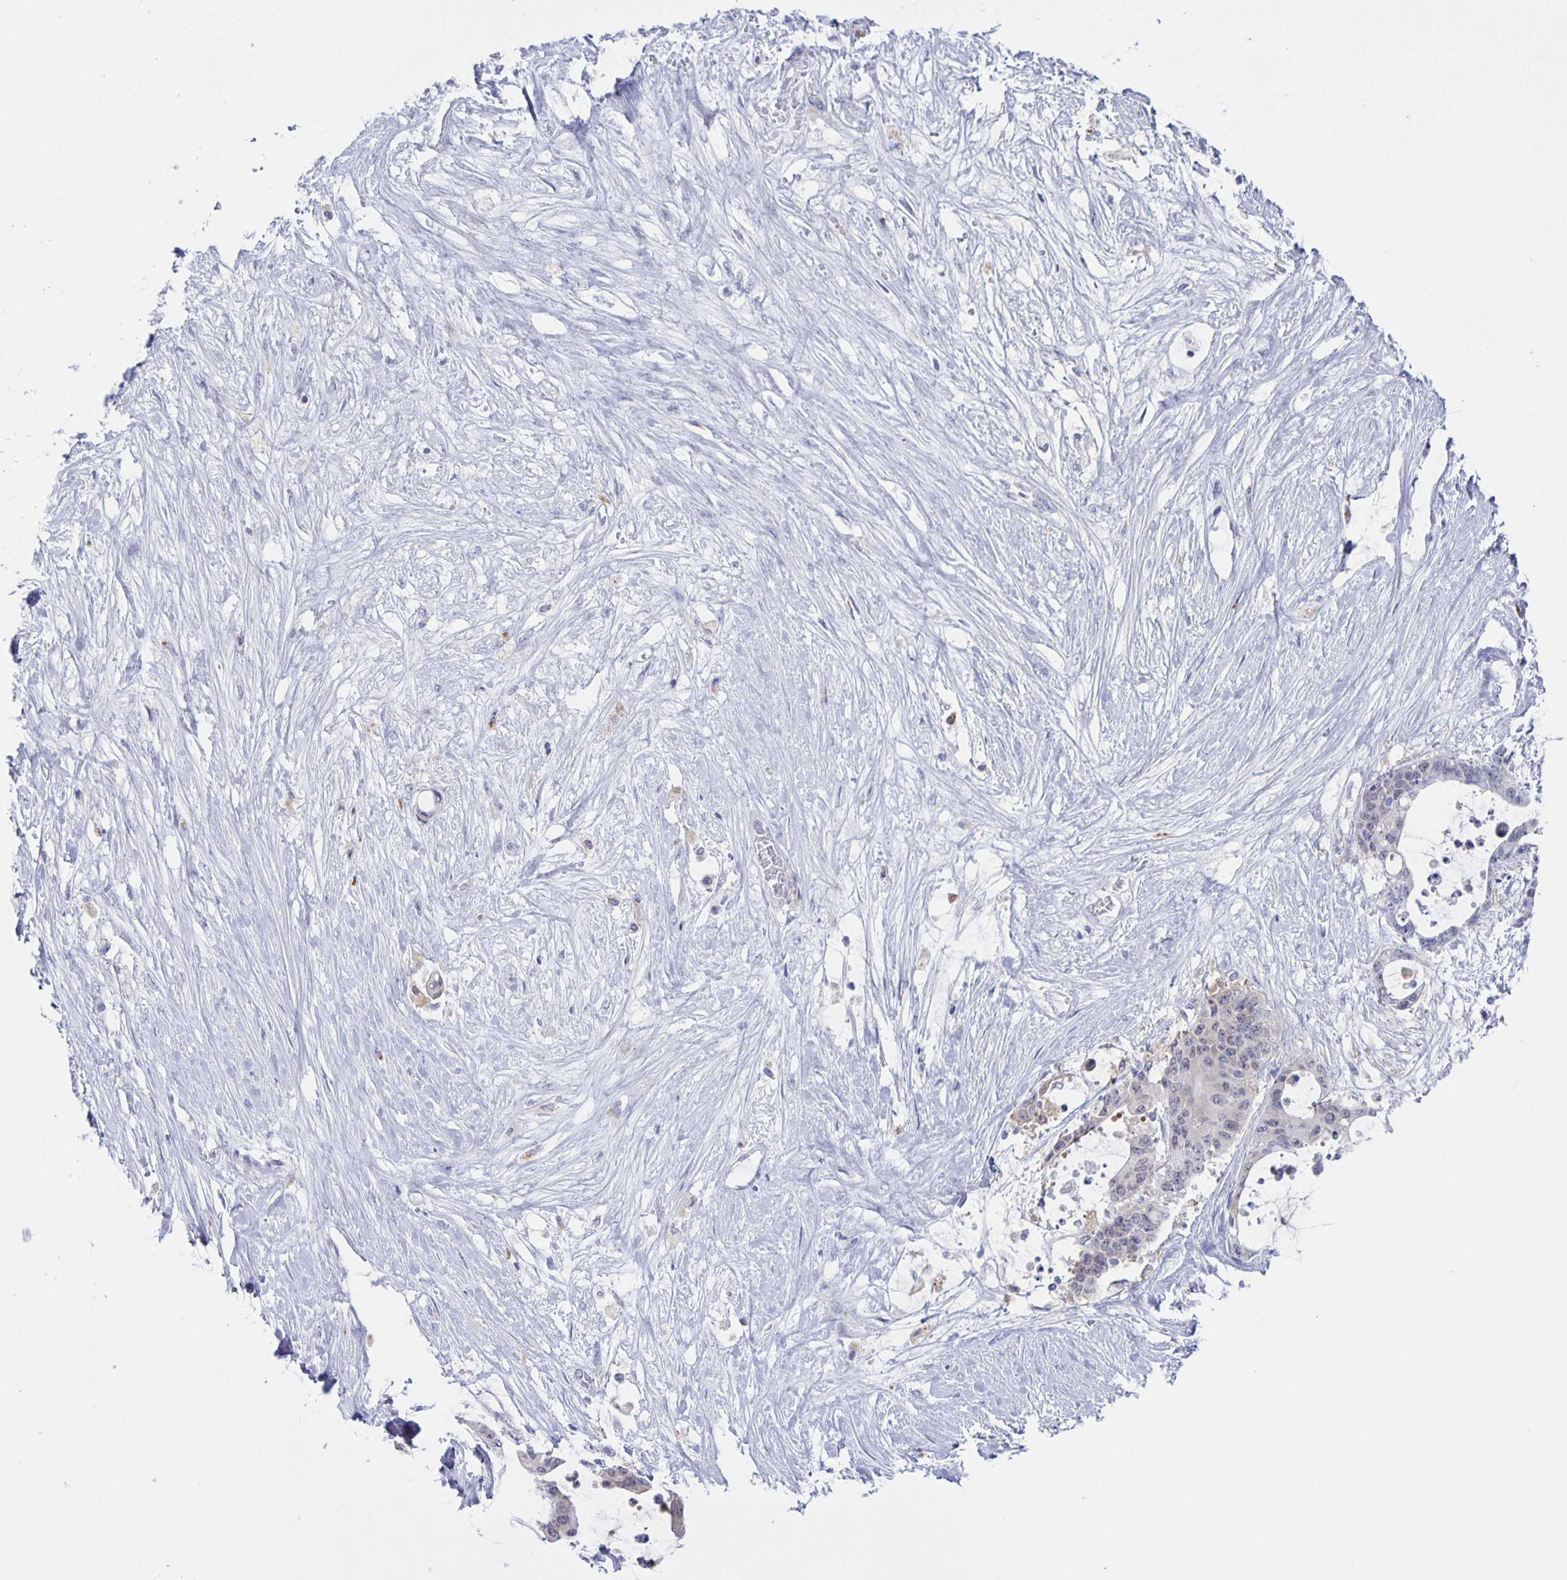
{"staining": {"intensity": "negative", "quantity": "none", "location": "none"}, "tissue": "liver cancer", "cell_type": "Tumor cells", "image_type": "cancer", "snomed": [{"axis": "morphology", "description": "Normal tissue, NOS"}, {"axis": "morphology", "description": "Cholangiocarcinoma"}, {"axis": "topography", "description": "Liver"}, {"axis": "topography", "description": "Peripheral nerve tissue"}], "caption": "Tumor cells are negative for brown protein staining in cholangiocarcinoma (liver).", "gene": "LIPA", "patient": {"sex": "female", "age": 73}}